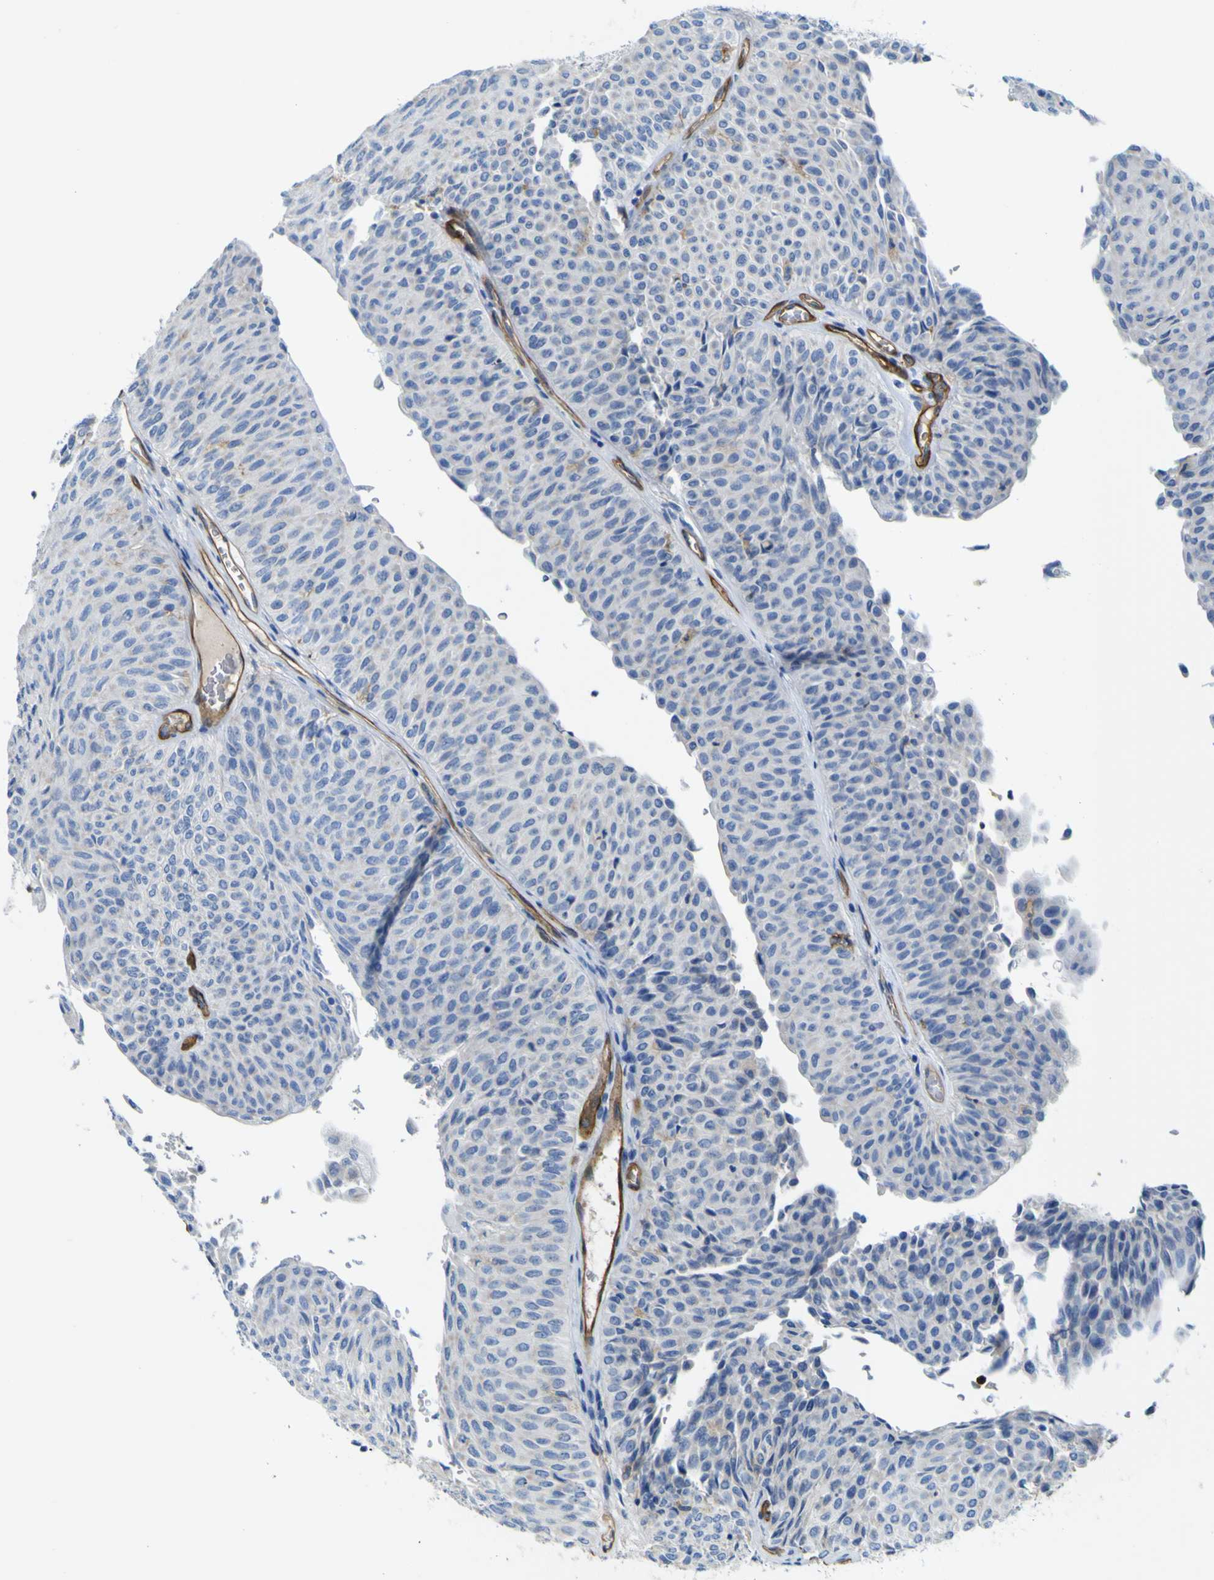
{"staining": {"intensity": "negative", "quantity": "none", "location": "none"}, "tissue": "urothelial cancer", "cell_type": "Tumor cells", "image_type": "cancer", "snomed": [{"axis": "morphology", "description": "Urothelial carcinoma, Low grade"}, {"axis": "topography", "description": "Urinary bladder"}], "caption": "This is a photomicrograph of IHC staining of urothelial cancer, which shows no positivity in tumor cells.", "gene": "CD93", "patient": {"sex": "male", "age": 78}}